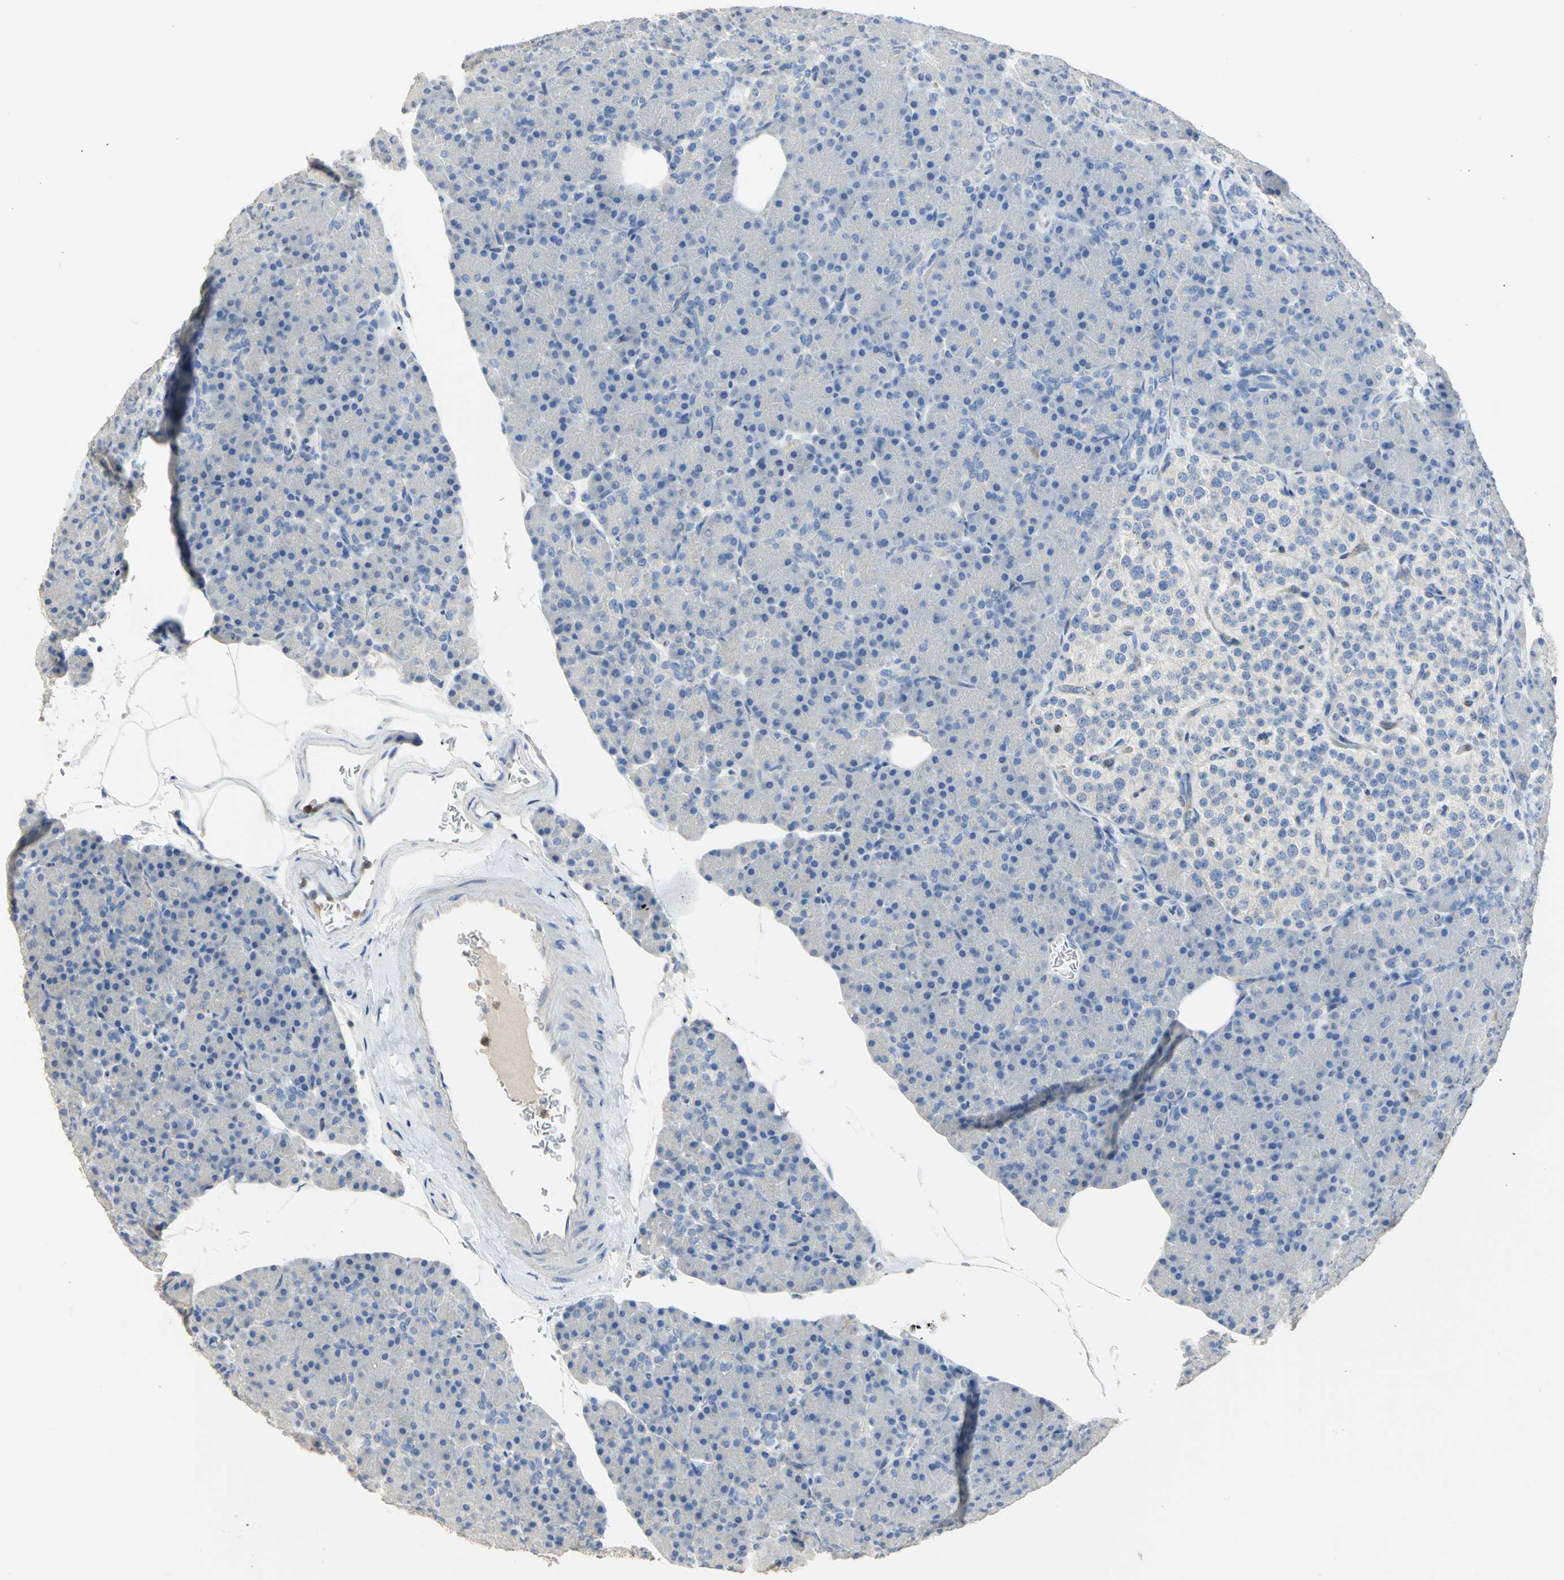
{"staining": {"intensity": "negative", "quantity": "none", "location": "none"}, "tissue": "pancreas", "cell_type": "Exocrine glandular cells", "image_type": "normal", "snomed": [{"axis": "morphology", "description": "Normal tissue, NOS"}, {"axis": "topography", "description": "Pancreas"}], "caption": "Immunohistochemistry histopathology image of normal pancreas: human pancreas stained with DAB demonstrates no significant protein staining in exocrine glandular cells.", "gene": "DLGAP5", "patient": {"sex": "female", "age": 43}}